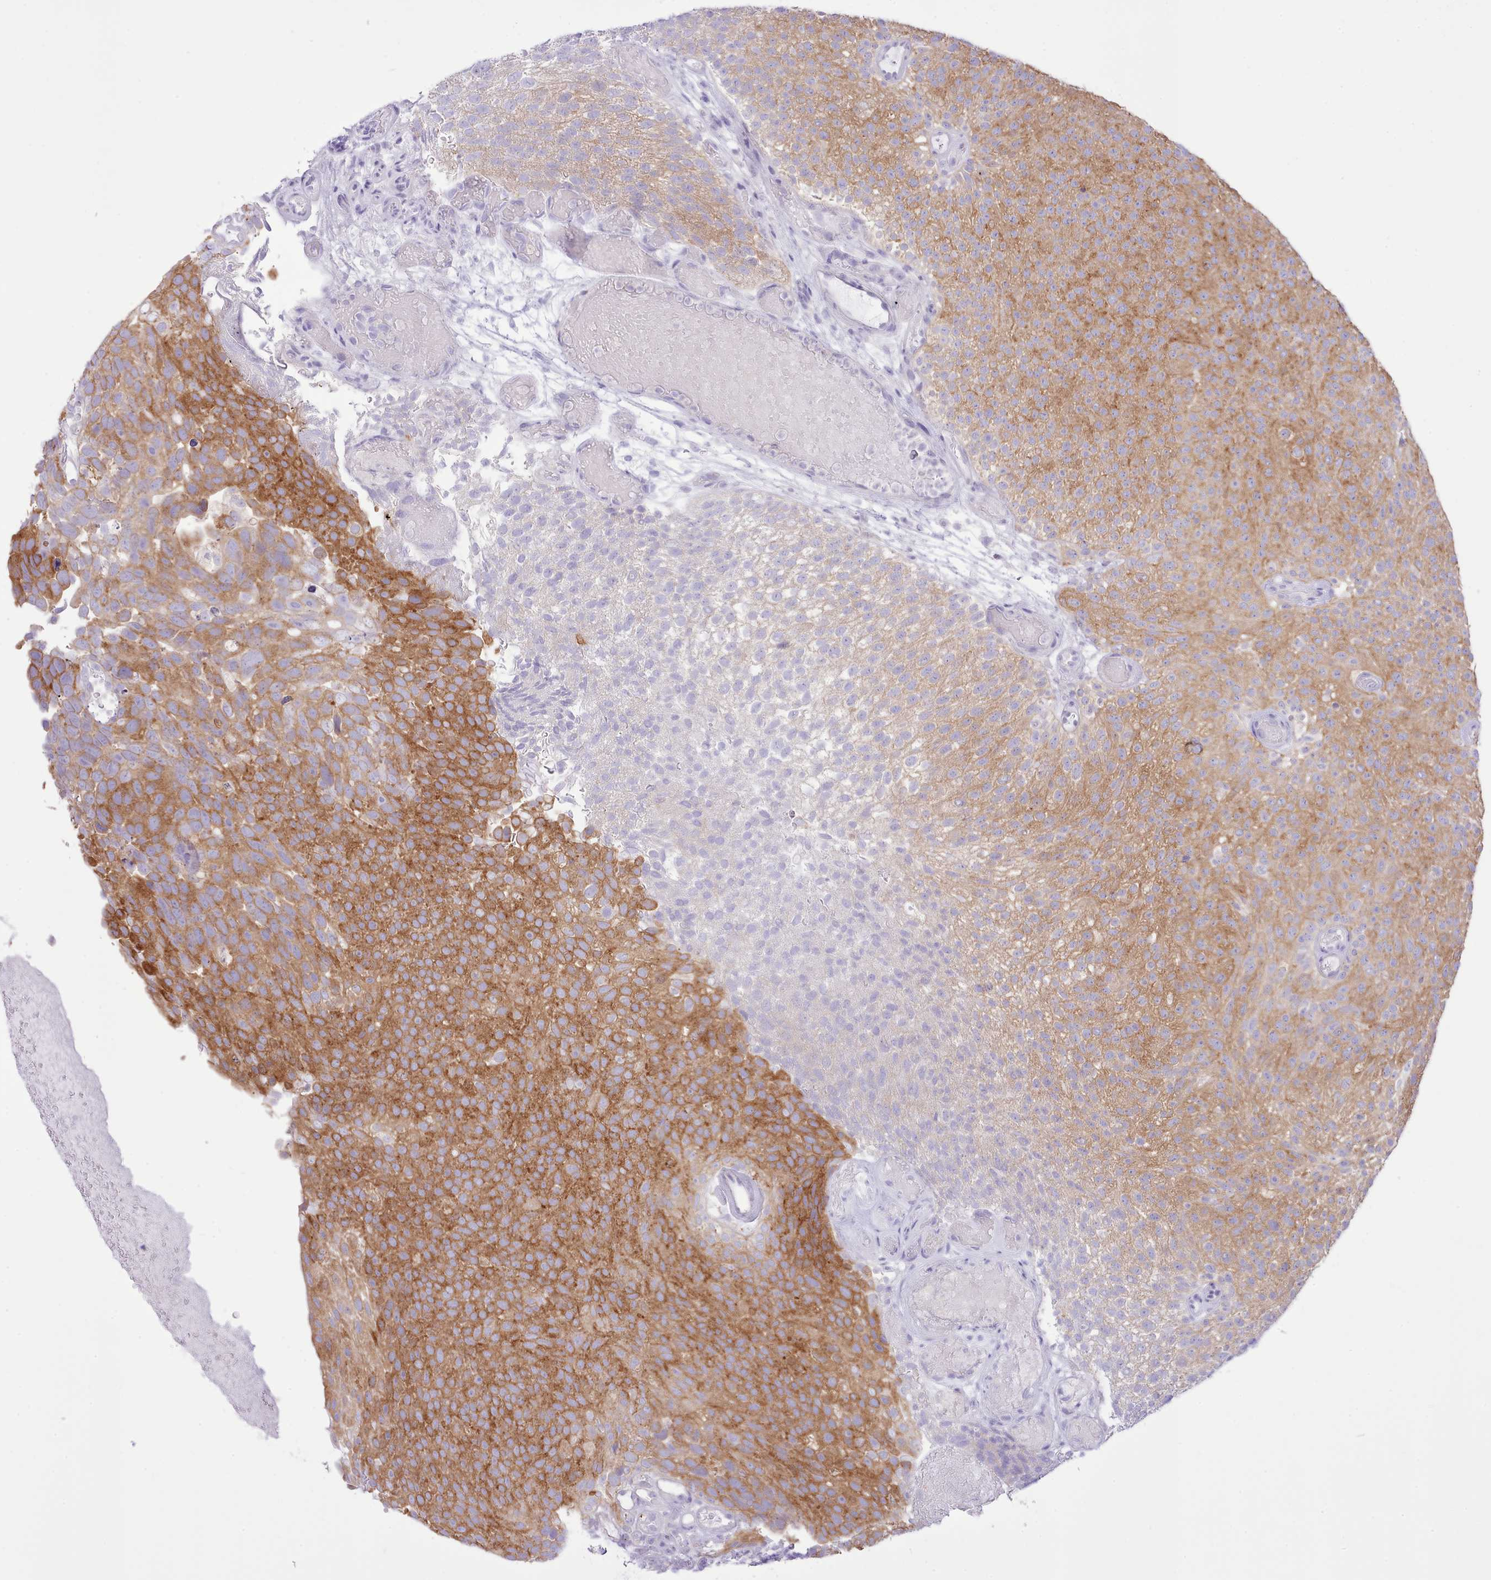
{"staining": {"intensity": "moderate", "quantity": ">75%", "location": "cytoplasmic/membranous"}, "tissue": "urothelial cancer", "cell_type": "Tumor cells", "image_type": "cancer", "snomed": [{"axis": "morphology", "description": "Urothelial carcinoma, Low grade"}, {"axis": "topography", "description": "Urinary bladder"}], "caption": "Protein expression by immunohistochemistry exhibits moderate cytoplasmic/membranous positivity in about >75% of tumor cells in urothelial cancer.", "gene": "MDFI", "patient": {"sex": "male", "age": 78}}